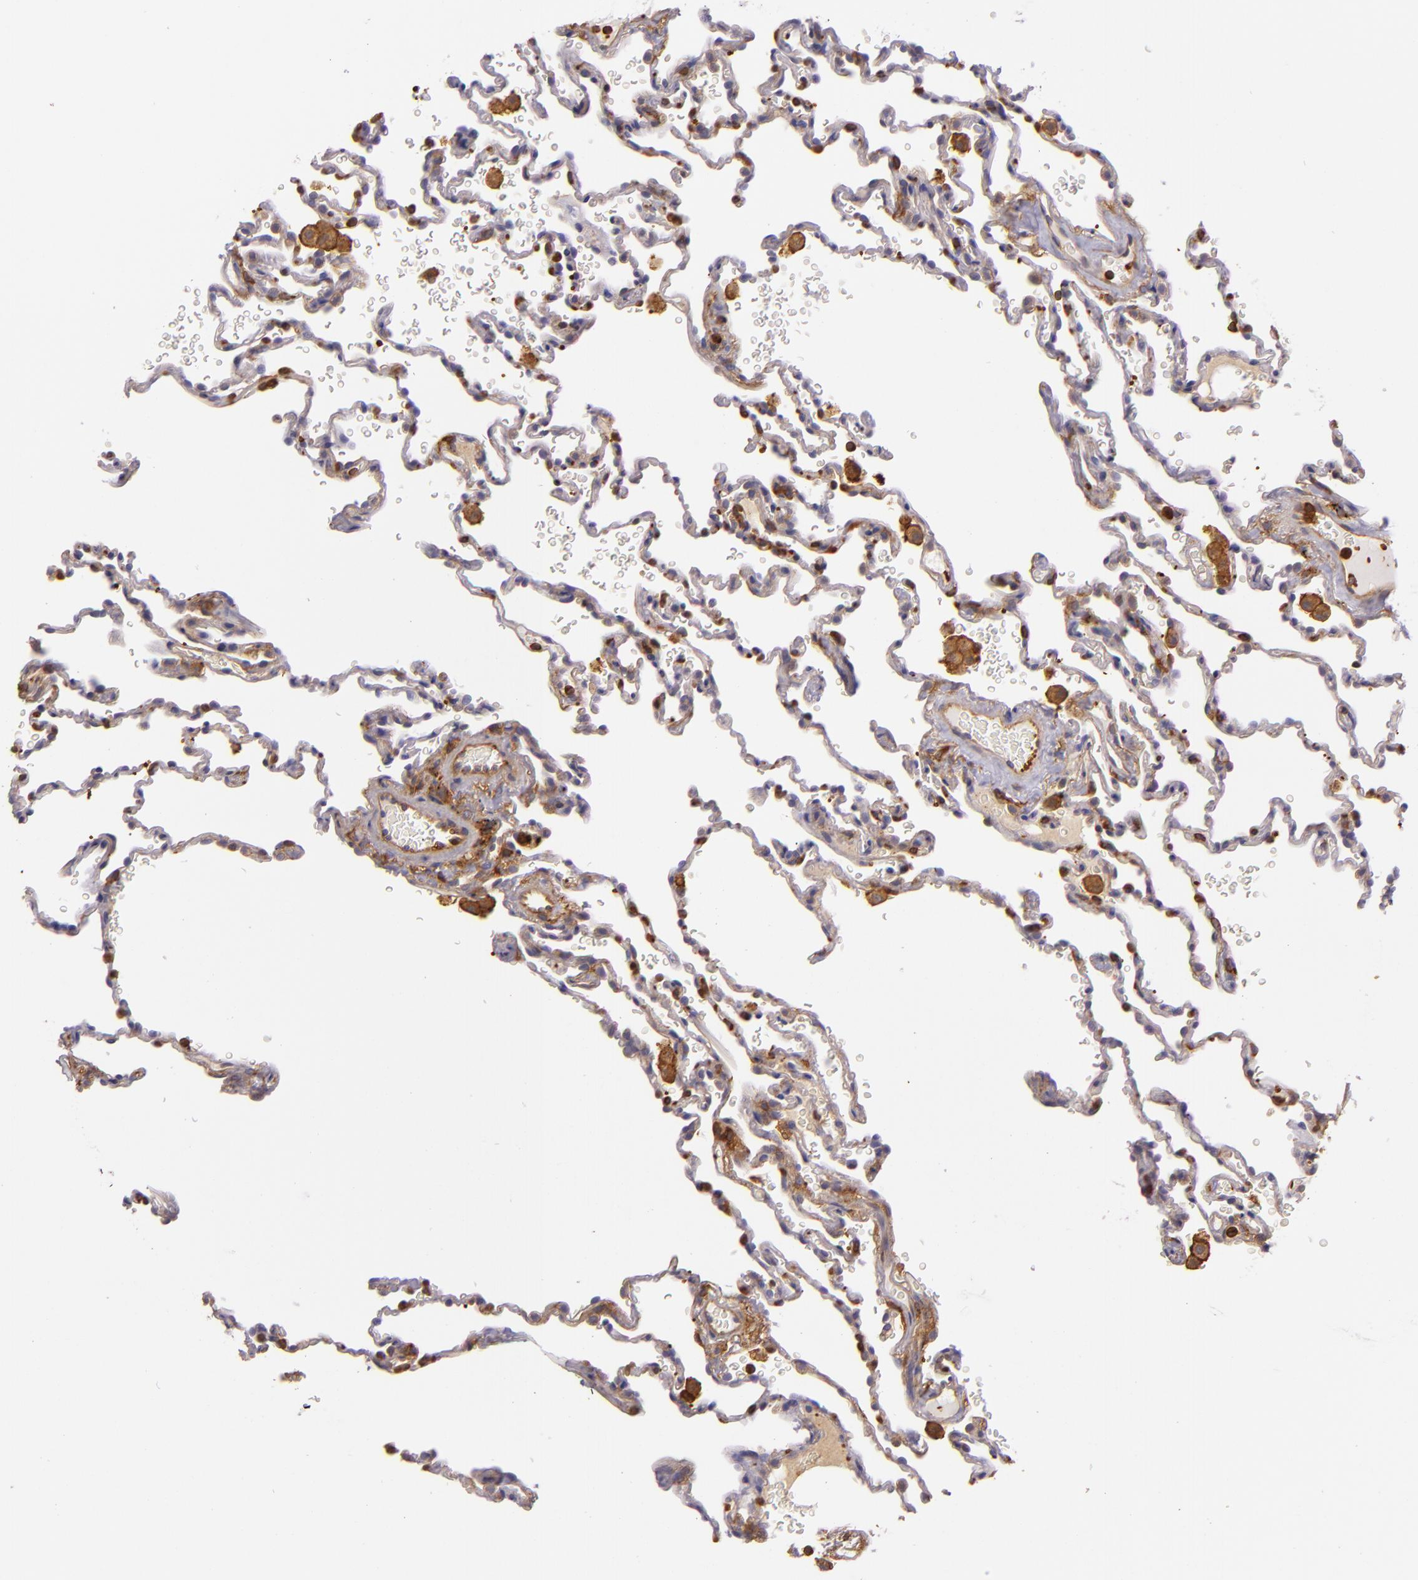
{"staining": {"intensity": "strong", "quantity": ">75%", "location": "cytoplasmic/membranous"}, "tissue": "lung", "cell_type": "Alveolar cells", "image_type": "normal", "snomed": [{"axis": "morphology", "description": "Normal tissue, NOS"}, {"axis": "topography", "description": "Lung"}], "caption": "A high amount of strong cytoplasmic/membranous staining is identified in about >75% of alveolar cells in normal lung. (IHC, brightfield microscopy, high magnification).", "gene": "TLN1", "patient": {"sex": "male", "age": 59}}